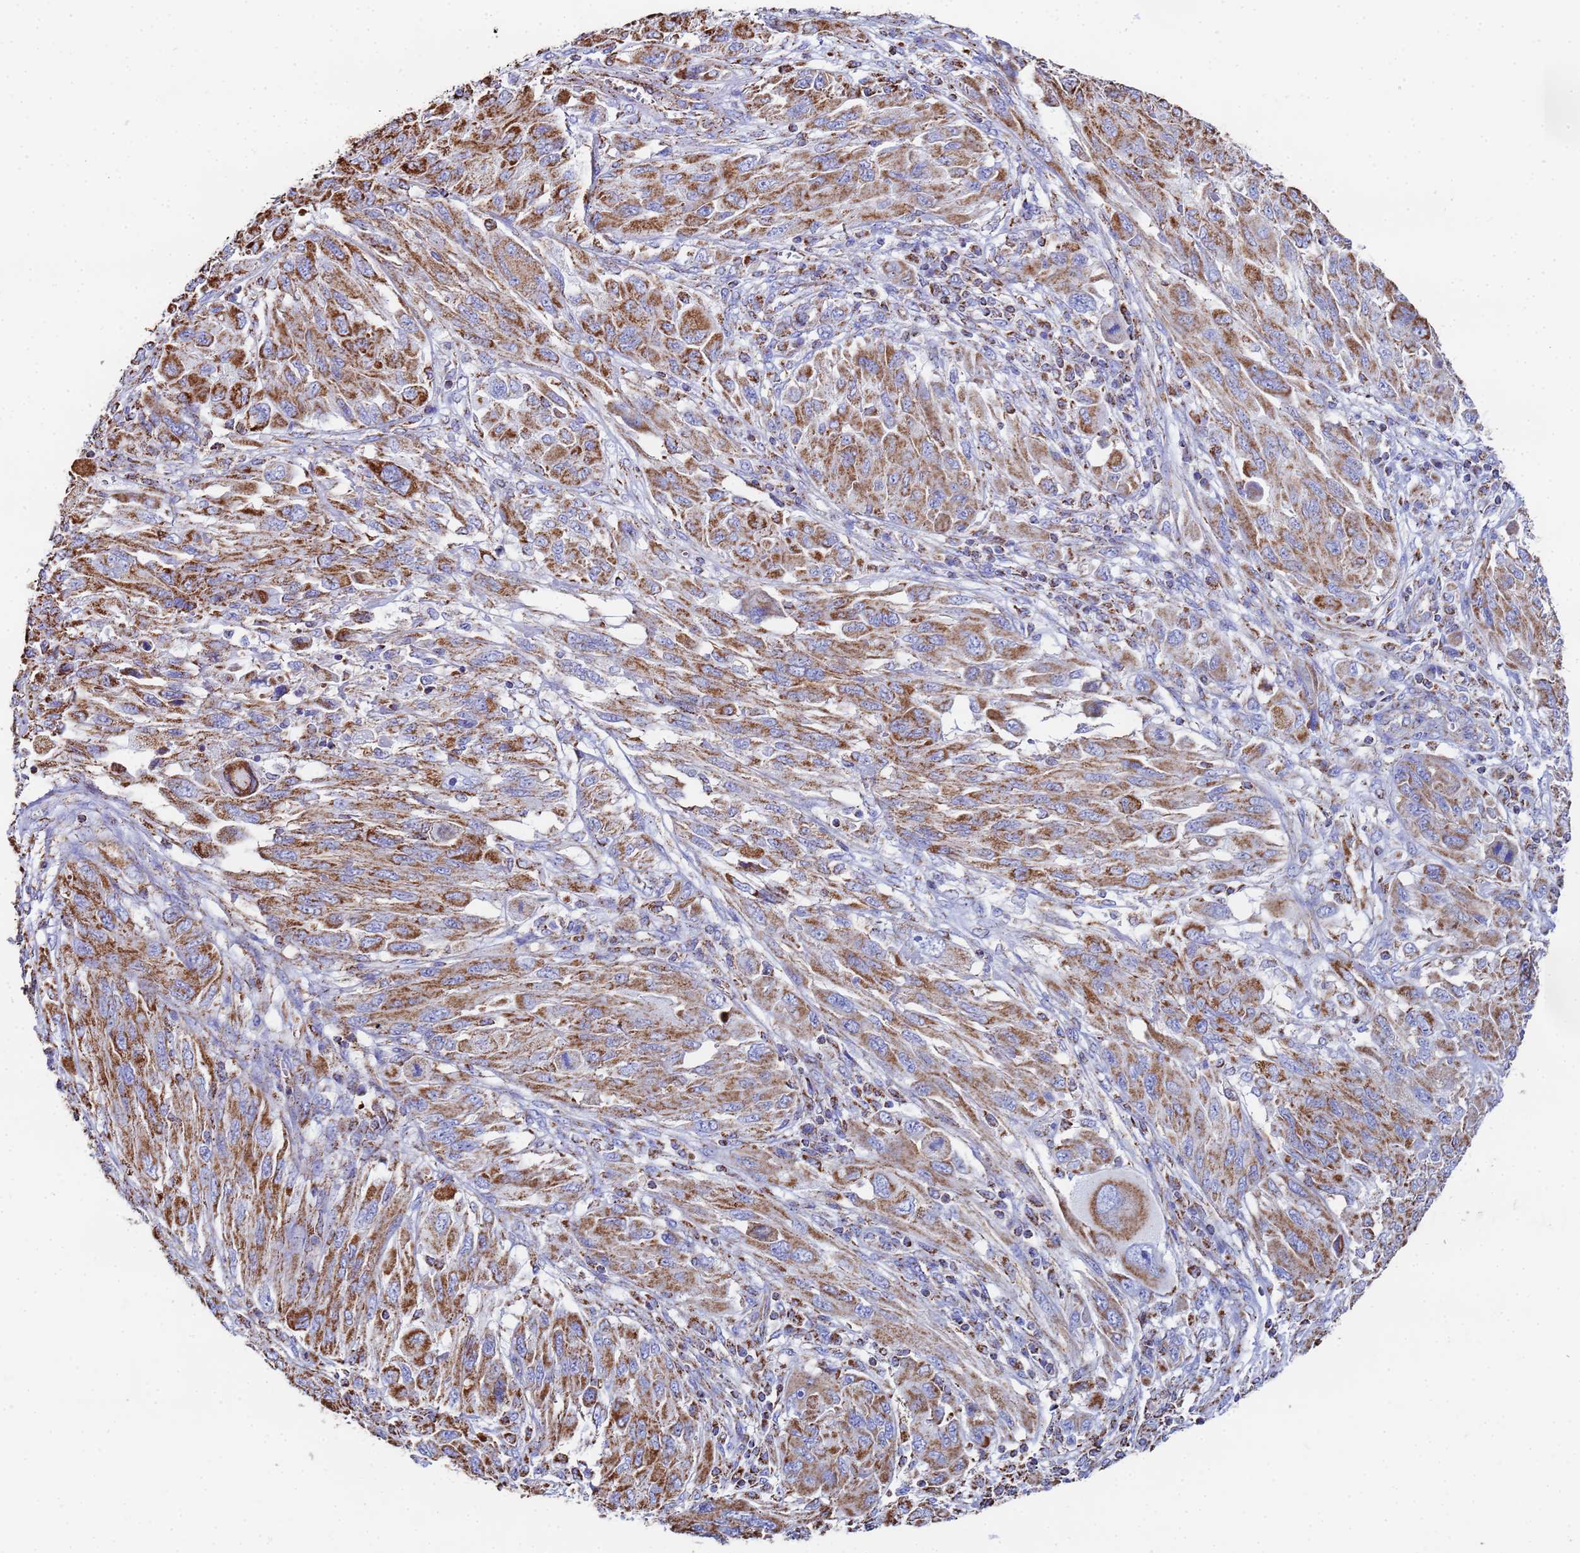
{"staining": {"intensity": "strong", "quantity": ">75%", "location": "cytoplasmic/membranous"}, "tissue": "melanoma", "cell_type": "Tumor cells", "image_type": "cancer", "snomed": [{"axis": "morphology", "description": "Malignant melanoma, NOS"}, {"axis": "topography", "description": "Skin"}], "caption": "The photomicrograph shows staining of malignant melanoma, revealing strong cytoplasmic/membranous protein staining (brown color) within tumor cells.", "gene": "GLUD1", "patient": {"sex": "female", "age": 91}}